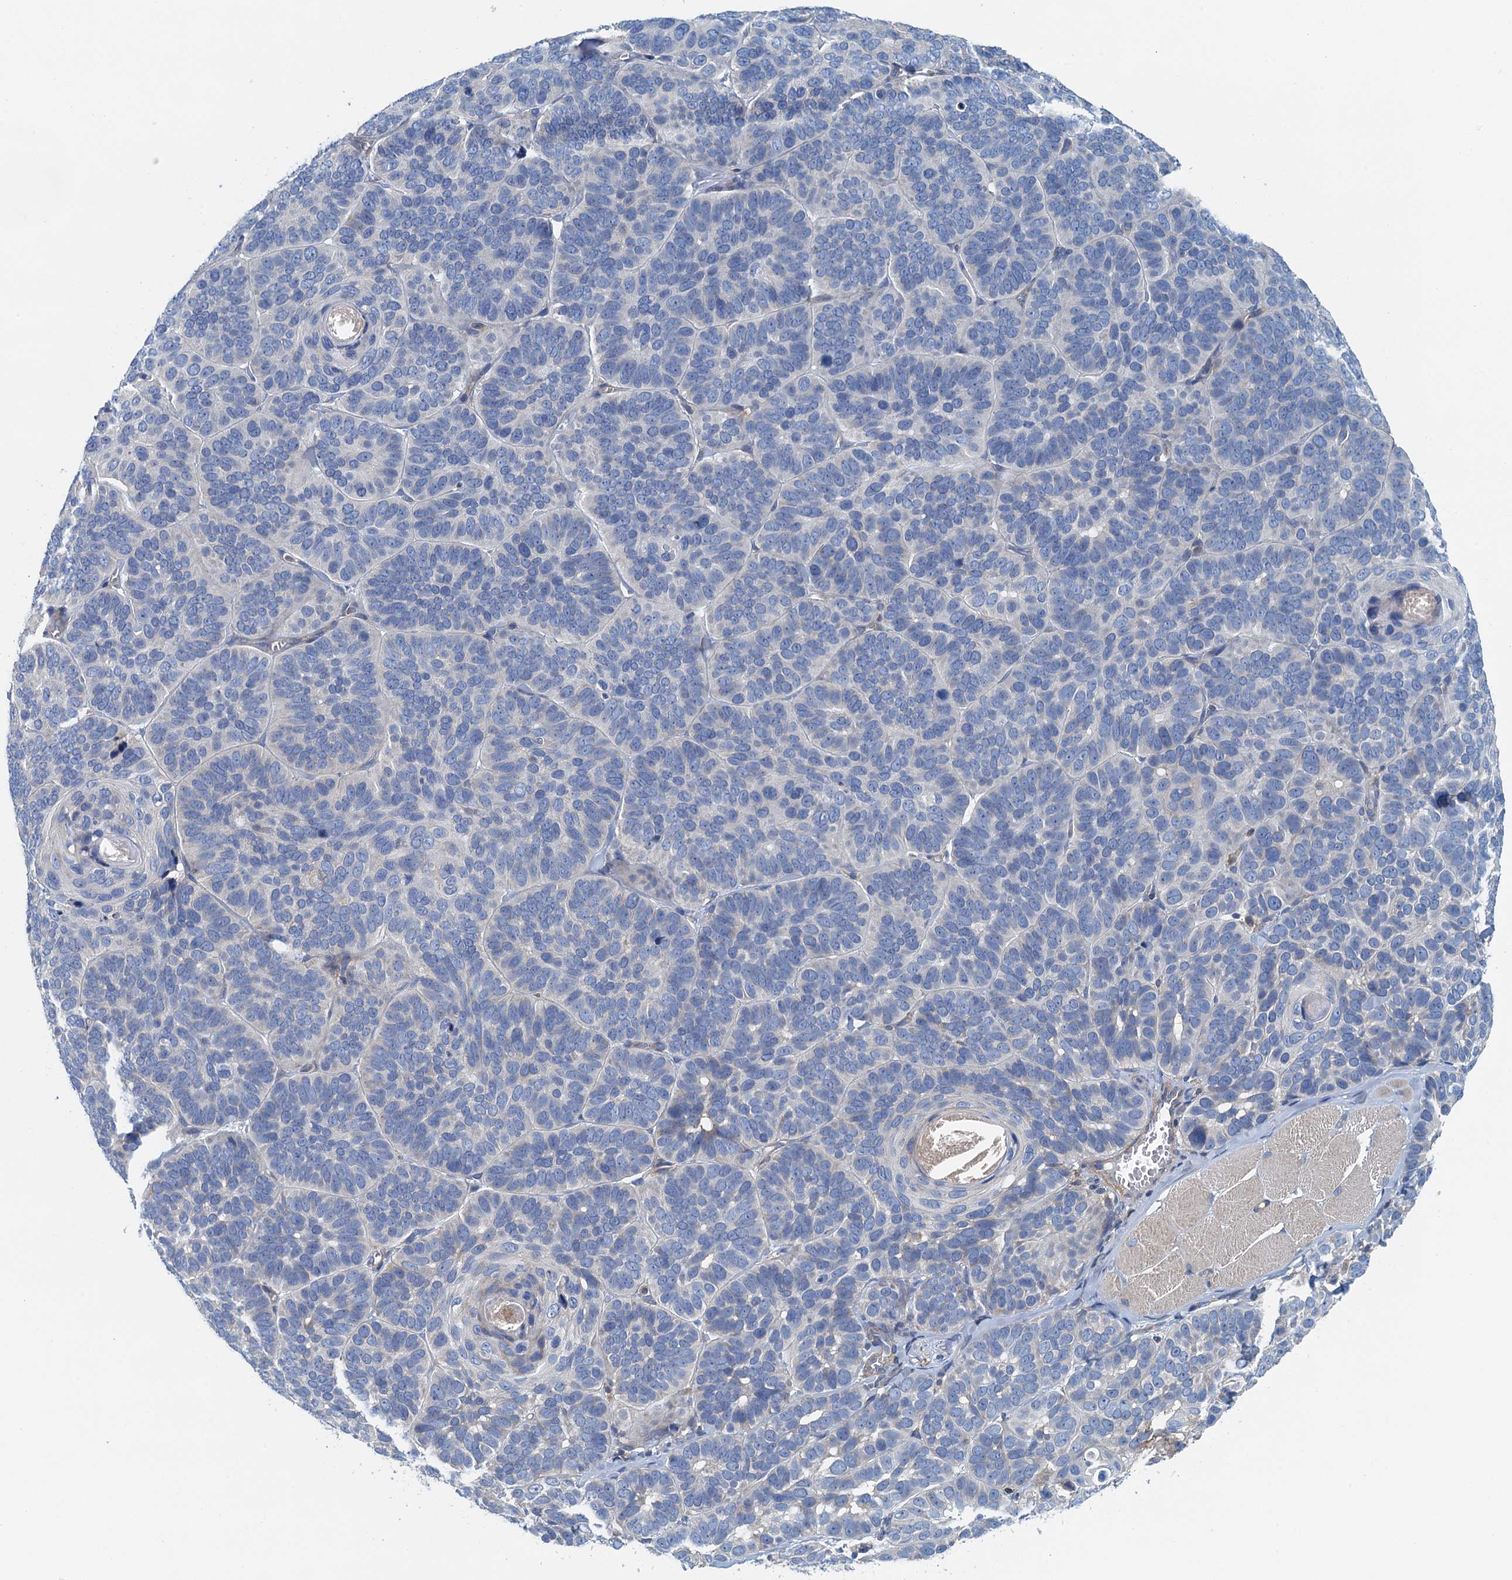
{"staining": {"intensity": "negative", "quantity": "none", "location": "none"}, "tissue": "skin cancer", "cell_type": "Tumor cells", "image_type": "cancer", "snomed": [{"axis": "morphology", "description": "Basal cell carcinoma"}, {"axis": "topography", "description": "Skin"}], "caption": "Tumor cells are negative for protein expression in human skin basal cell carcinoma. Brightfield microscopy of immunohistochemistry stained with DAB (3,3'-diaminobenzidine) (brown) and hematoxylin (blue), captured at high magnification.", "gene": "PPP1R14D", "patient": {"sex": "male", "age": 62}}